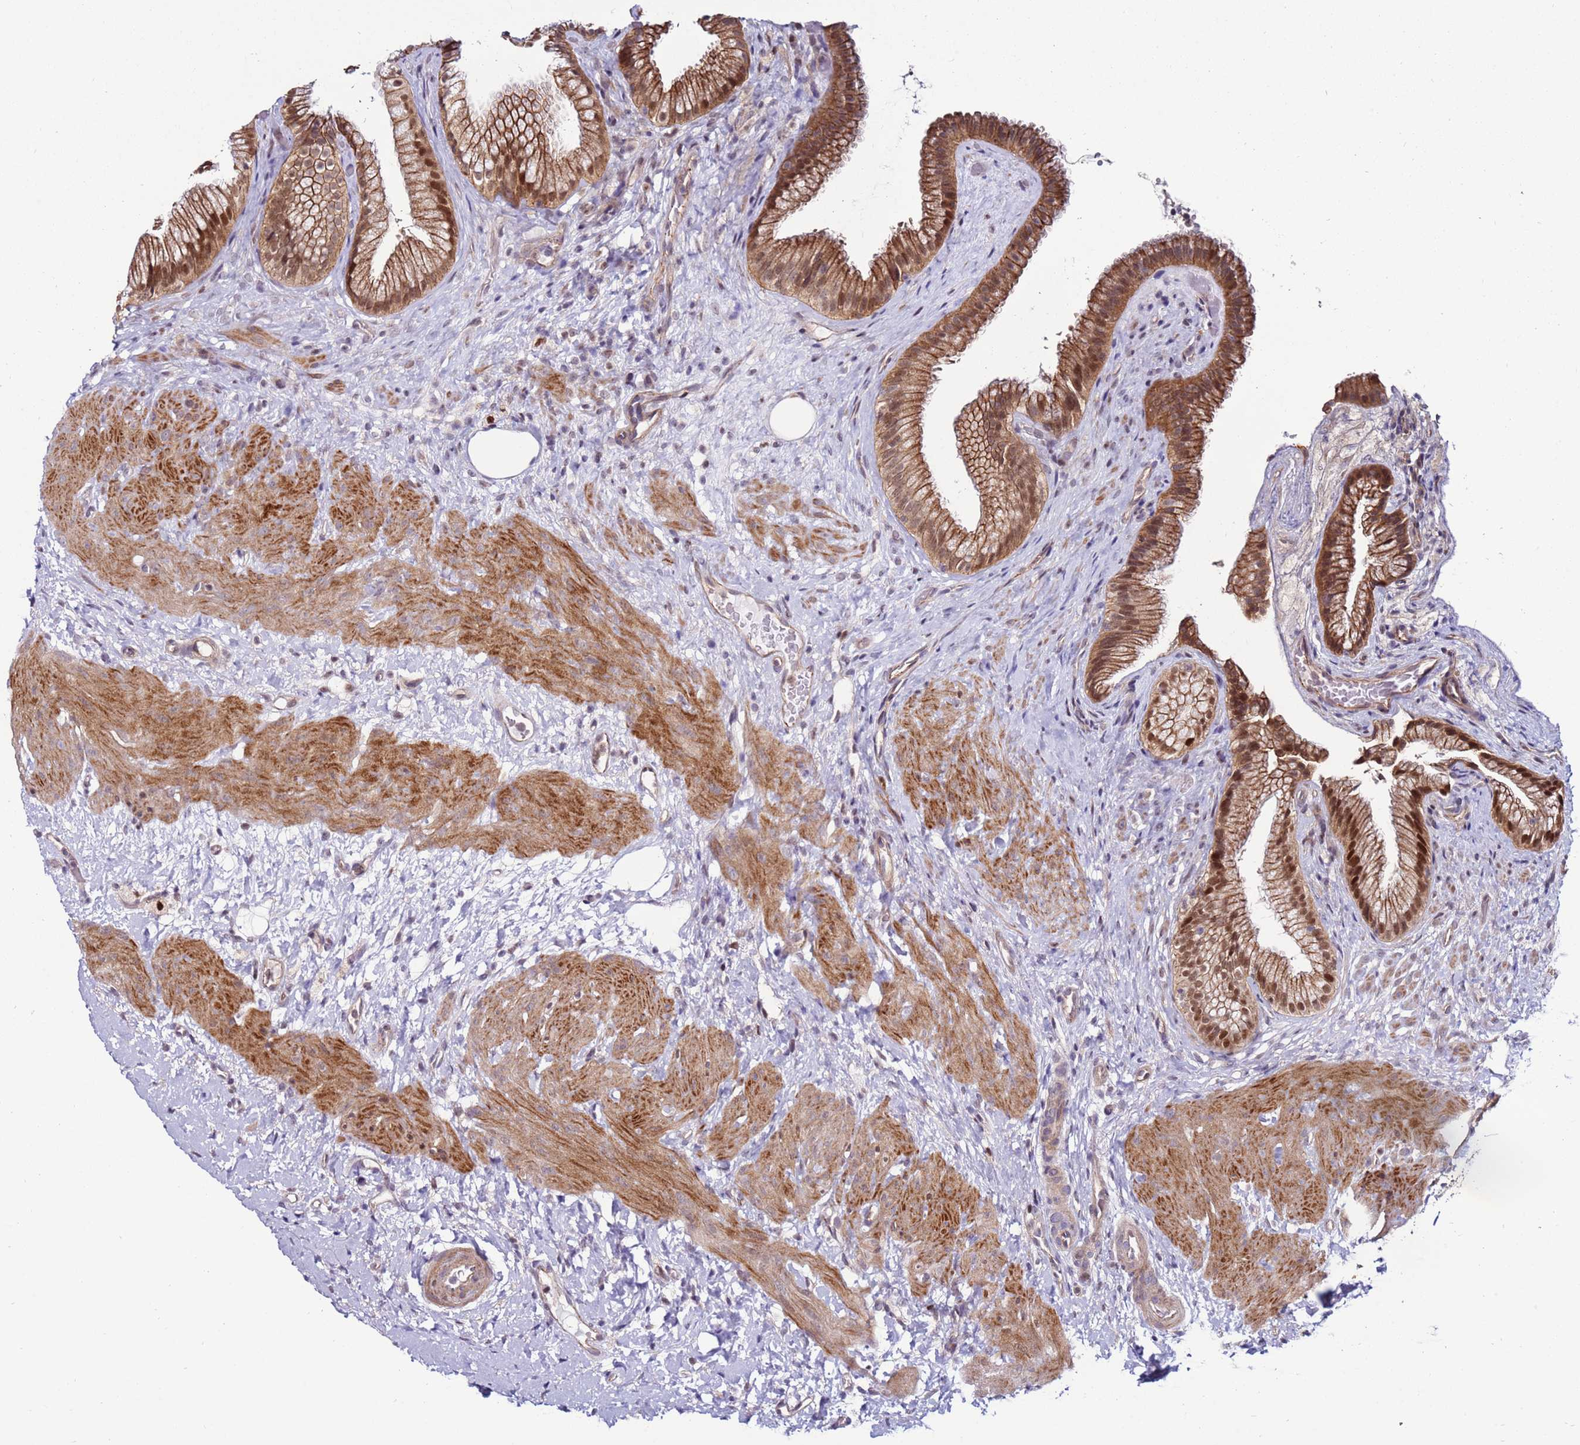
{"staining": {"intensity": "moderate", "quantity": ">75%", "location": "cytoplasmic/membranous,nuclear"}, "tissue": "gallbladder", "cell_type": "Glandular cells", "image_type": "normal", "snomed": [{"axis": "morphology", "description": "Normal tissue, NOS"}, {"axis": "topography", "description": "Gallbladder"}], "caption": "The micrograph displays staining of unremarkable gallbladder, revealing moderate cytoplasmic/membranous,nuclear protein expression (brown color) within glandular cells.", "gene": "KPNA4", "patient": {"sex": "female", "age": 64}}